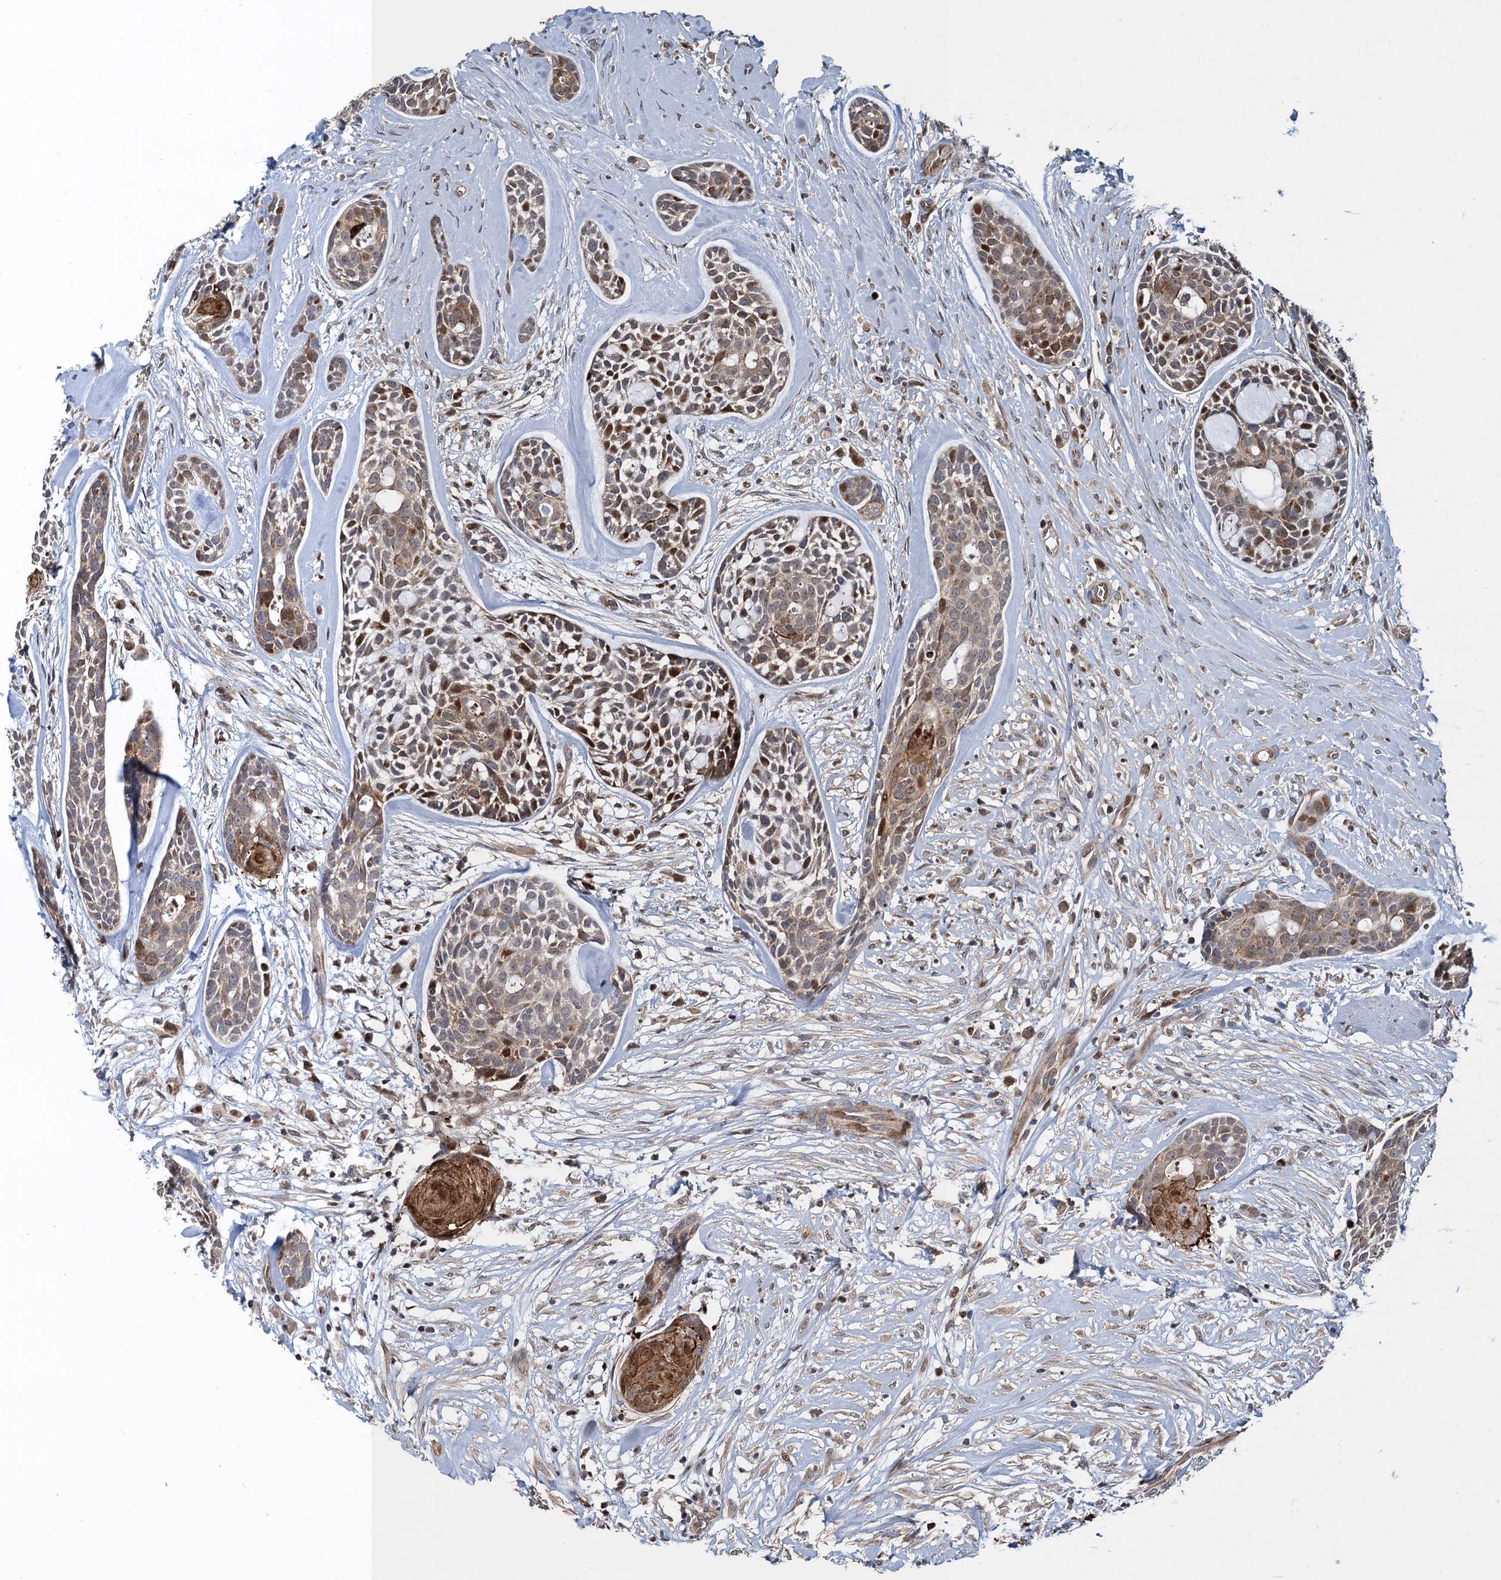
{"staining": {"intensity": "moderate", "quantity": "<25%", "location": "cytoplasmic/membranous,nuclear"}, "tissue": "head and neck cancer", "cell_type": "Tumor cells", "image_type": "cancer", "snomed": [{"axis": "morphology", "description": "Adenocarcinoma, NOS"}, {"axis": "topography", "description": "Subcutis"}, {"axis": "topography", "description": "Head-Neck"}], "caption": "Immunohistochemical staining of head and neck adenocarcinoma exhibits low levels of moderate cytoplasmic/membranous and nuclear positivity in about <25% of tumor cells.", "gene": "ATOSA", "patient": {"sex": "female", "age": 73}}